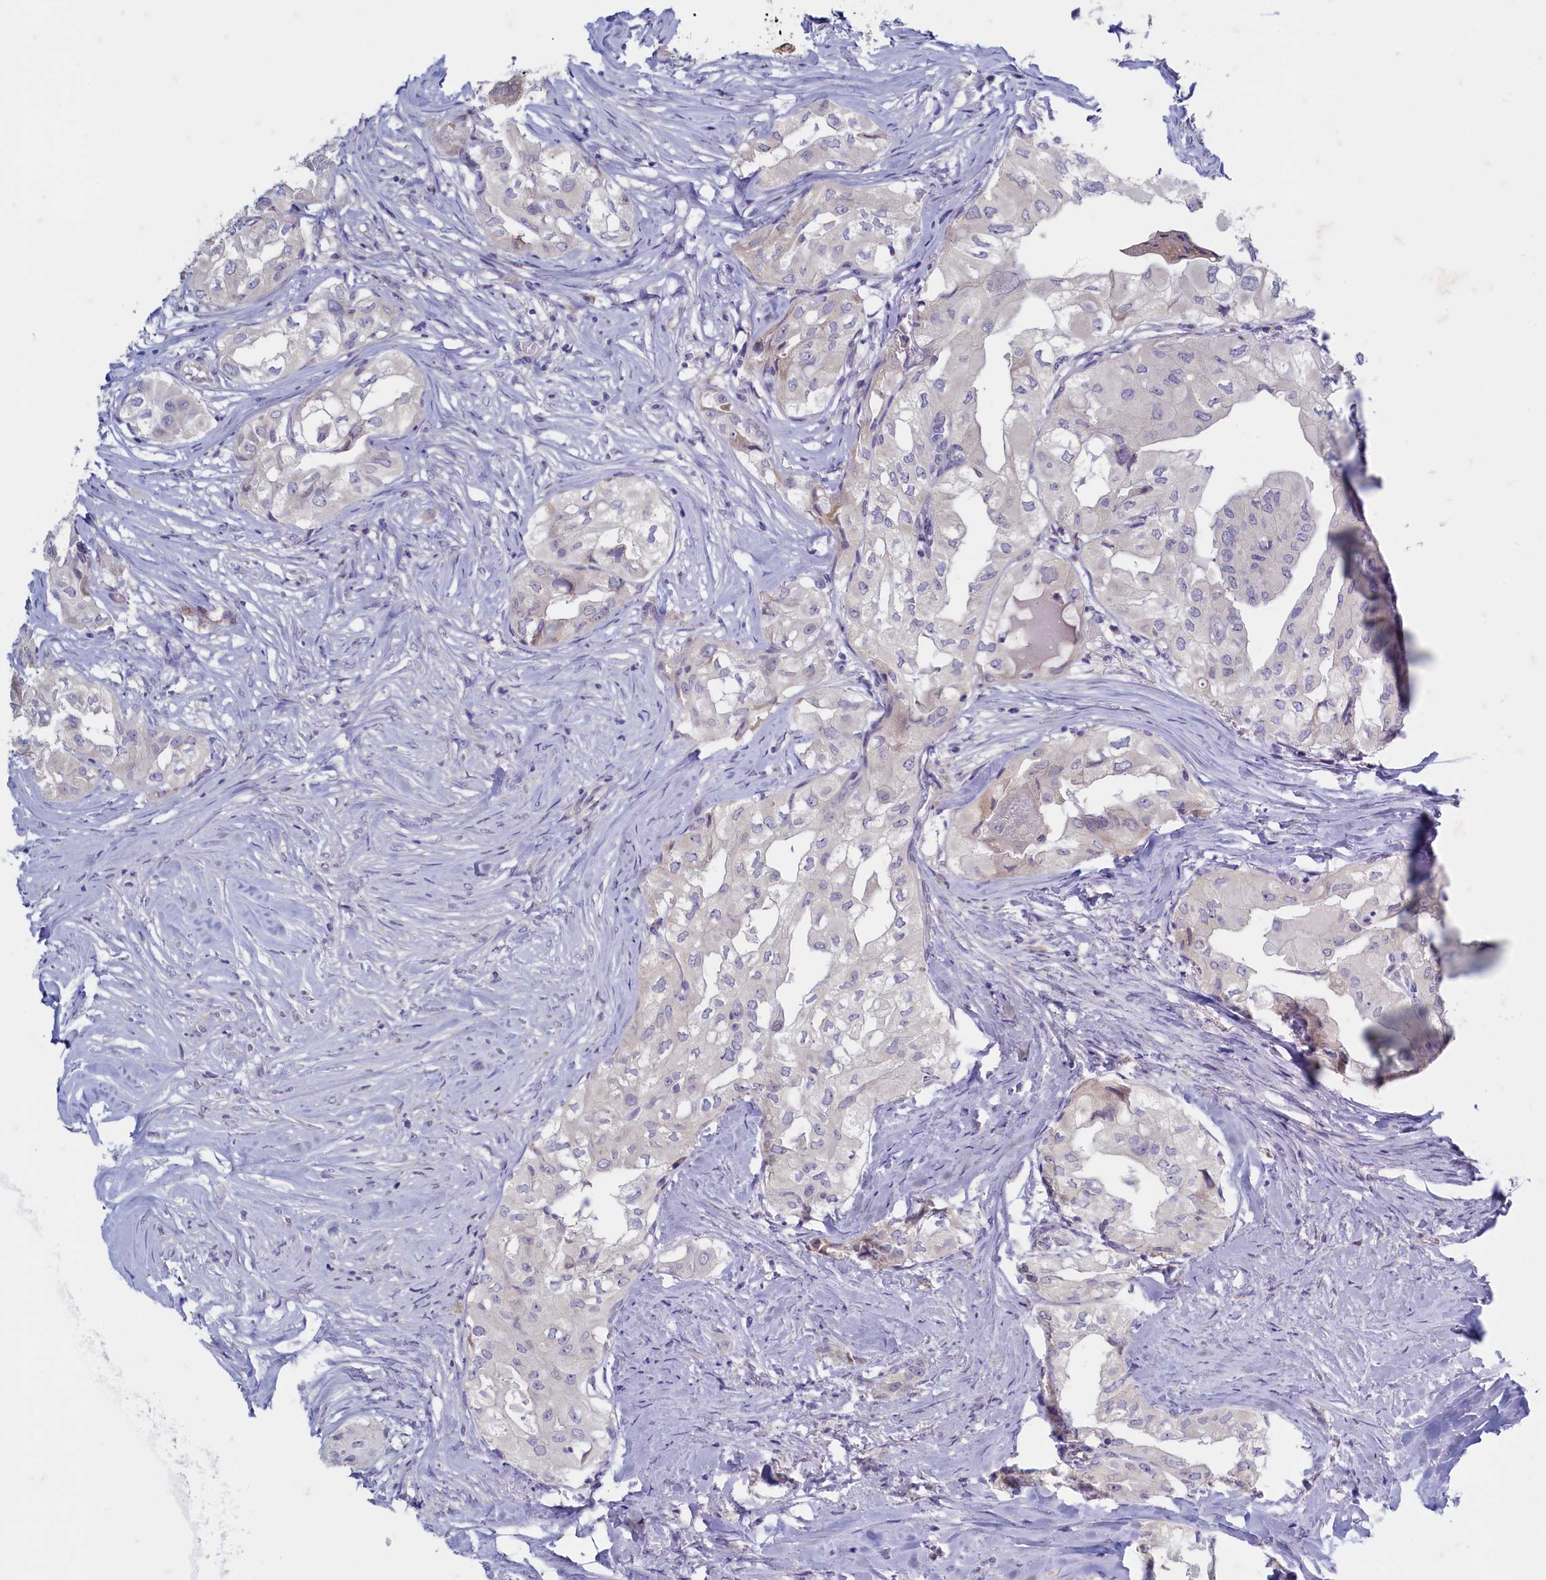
{"staining": {"intensity": "negative", "quantity": "none", "location": "none"}, "tissue": "thyroid cancer", "cell_type": "Tumor cells", "image_type": "cancer", "snomed": [{"axis": "morphology", "description": "Papillary adenocarcinoma, NOS"}, {"axis": "topography", "description": "Thyroid gland"}], "caption": "Protein analysis of thyroid cancer (papillary adenocarcinoma) exhibits no significant staining in tumor cells.", "gene": "MAP1LC3A", "patient": {"sex": "female", "age": 59}}